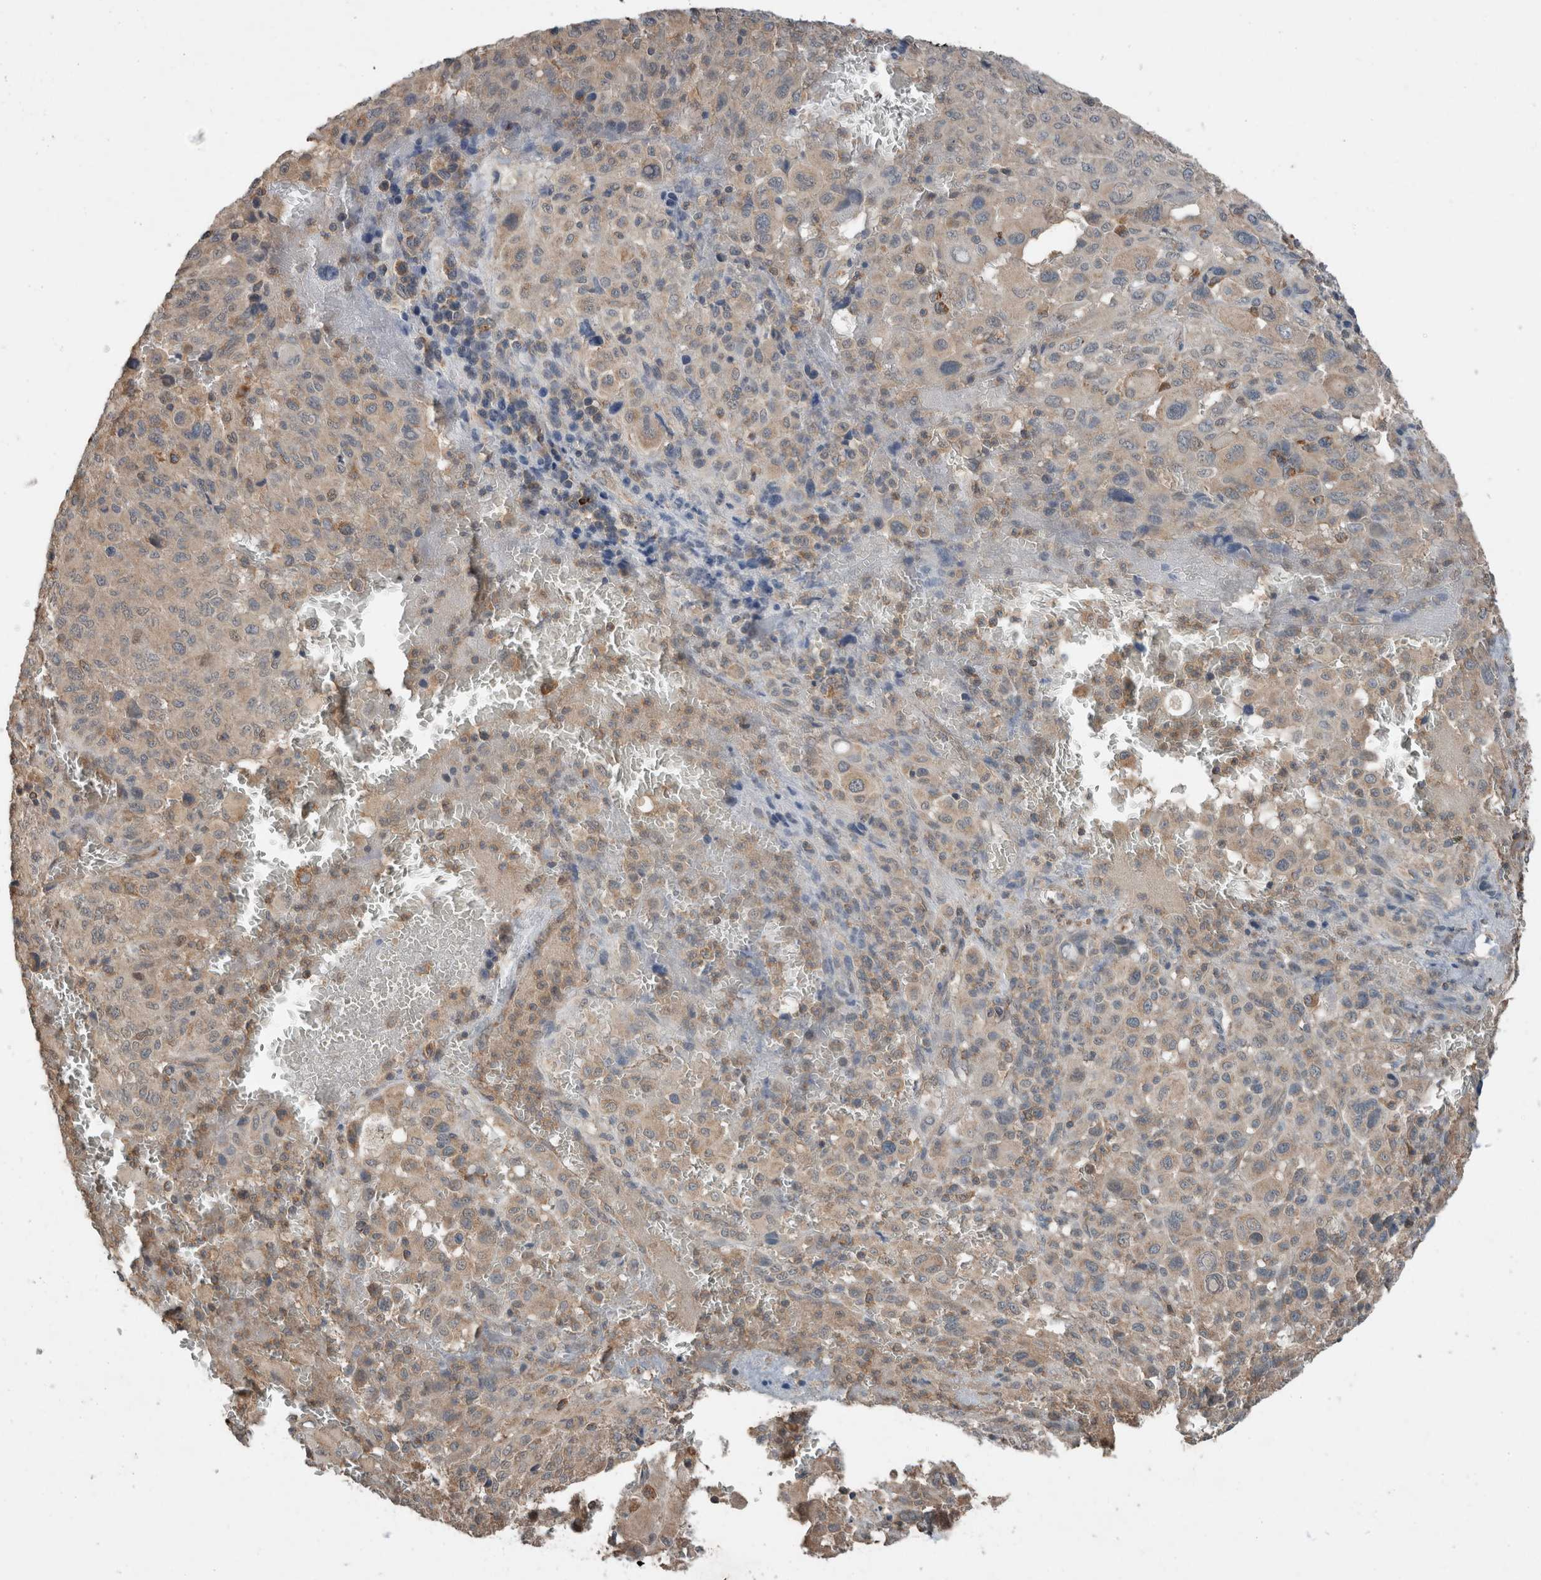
{"staining": {"intensity": "weak", "quantity": "25%-75%", "location": "cytoplasmic/membranous"}, "tissue": "melanoma", "cell_type": "Tumor cells", "image_type": "cancer", "snomed": [{"axis": "morphology", "description": "Malignant melanoma, Metastatic site"}, {"axis": "topography", "description": "Skin"}], "caption": "Immunohistochemistry (IHC) (DAB (3,3'-diaminobenzidine)) staining of melanoma exhibits weak cytoplasmic/membranous protein staining in approximately 25%-75% of tumor cells. The protein of interest is shown in brown color, while the nuclei are stained blue.", "gene": "KLK14", "patient": {"sex": "female", "age": 74}}